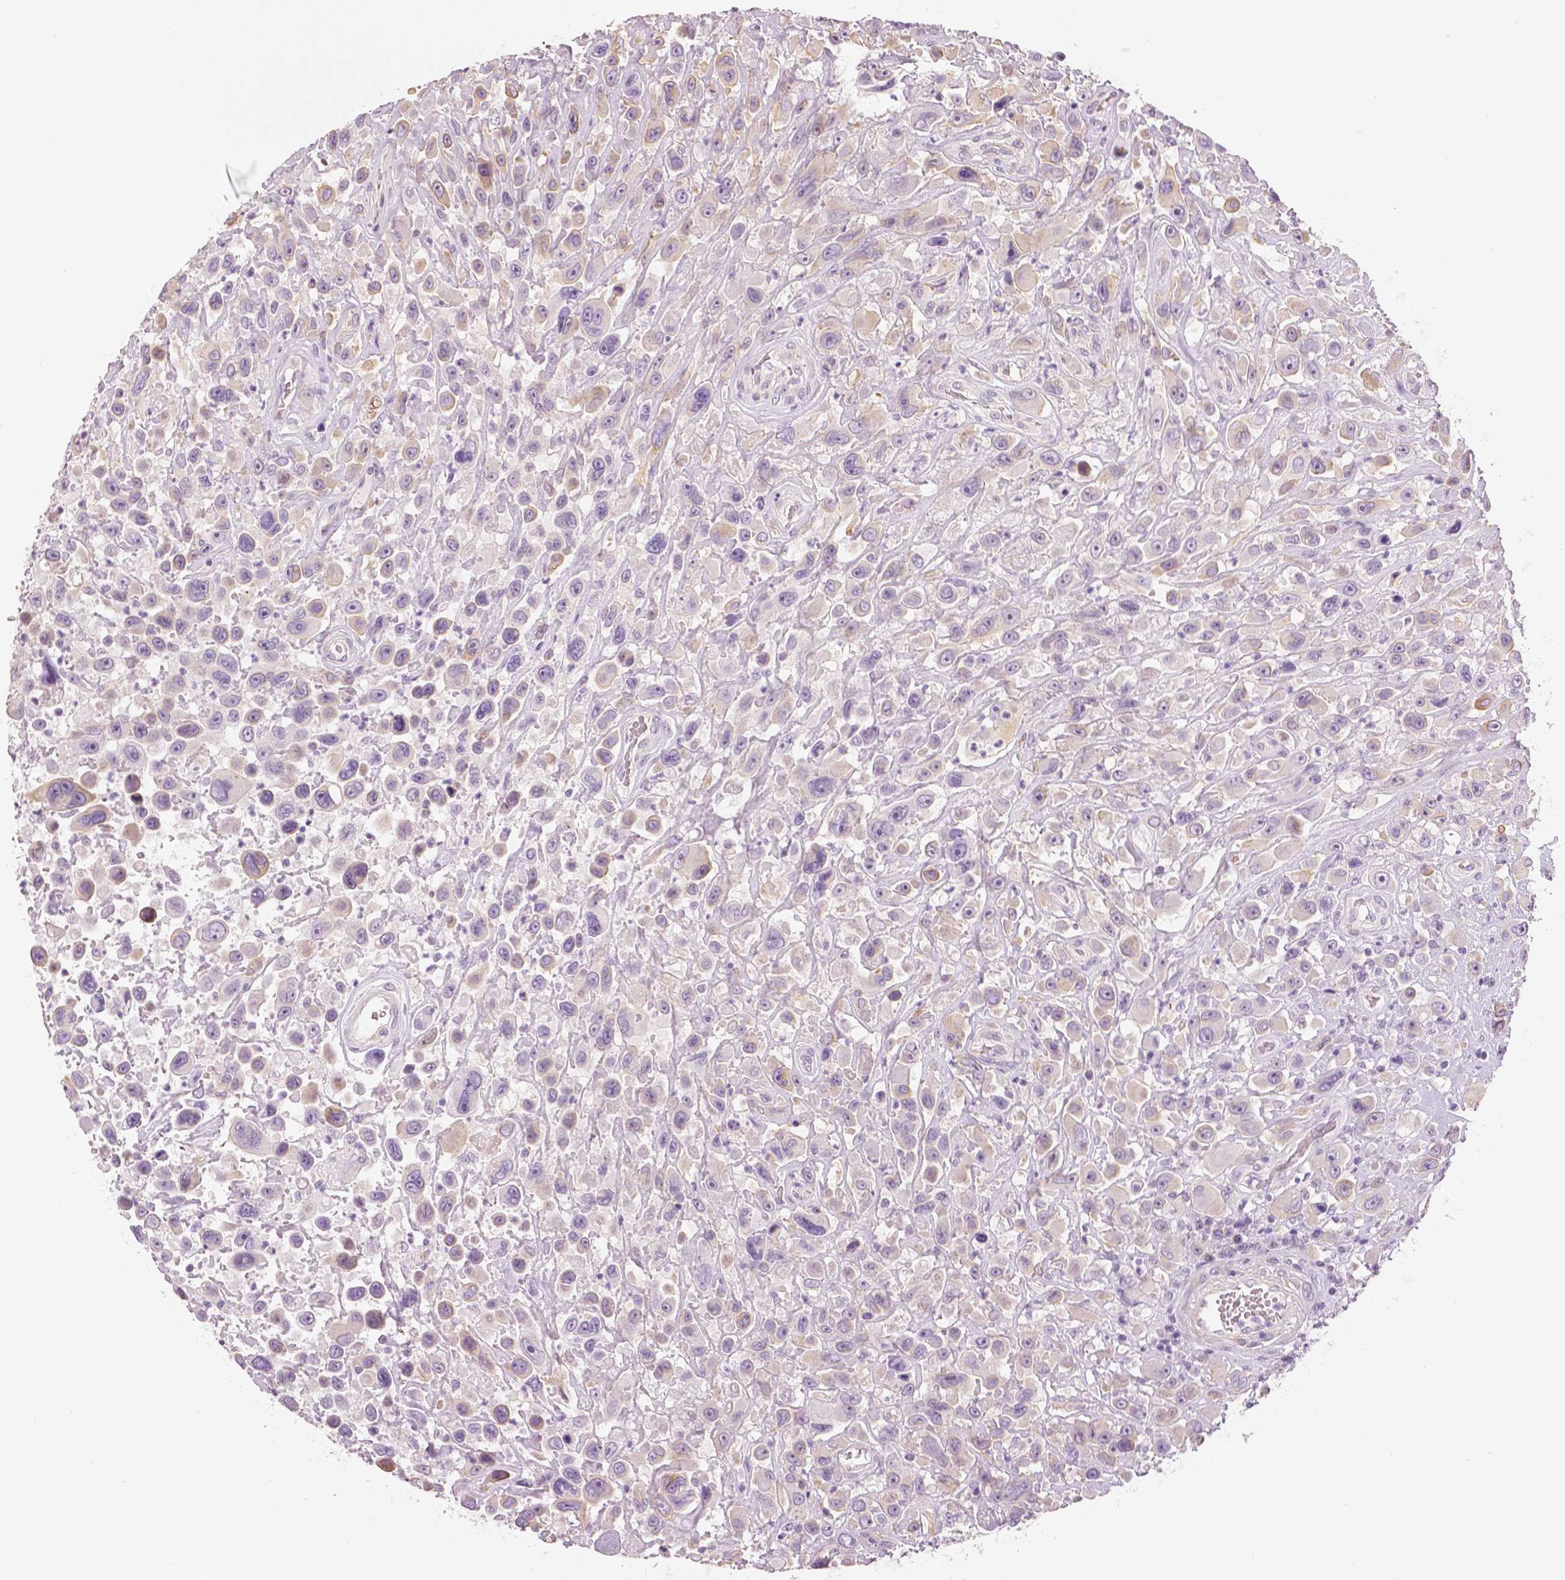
{"staining": {"intensity": "weak", "quantity": "<25%", "location": "cytoplasmic/membranous"}, "tissue": "urothelial cancer", "cell_type": "Tumor cells", "image_type": "cancer", "snomed": [{"axis": "morphology", "description": "Urothelial carcinoma, High grade"}, {"axis": "topography", "description": "Urinary bladder"}], "caption": "Micrograph shows no protein positivity in tumor cells of high-grade urothelial carcinoma tissue.", "gene": "SLC24A1", "patient": {"sex": "male", "age": 53}}